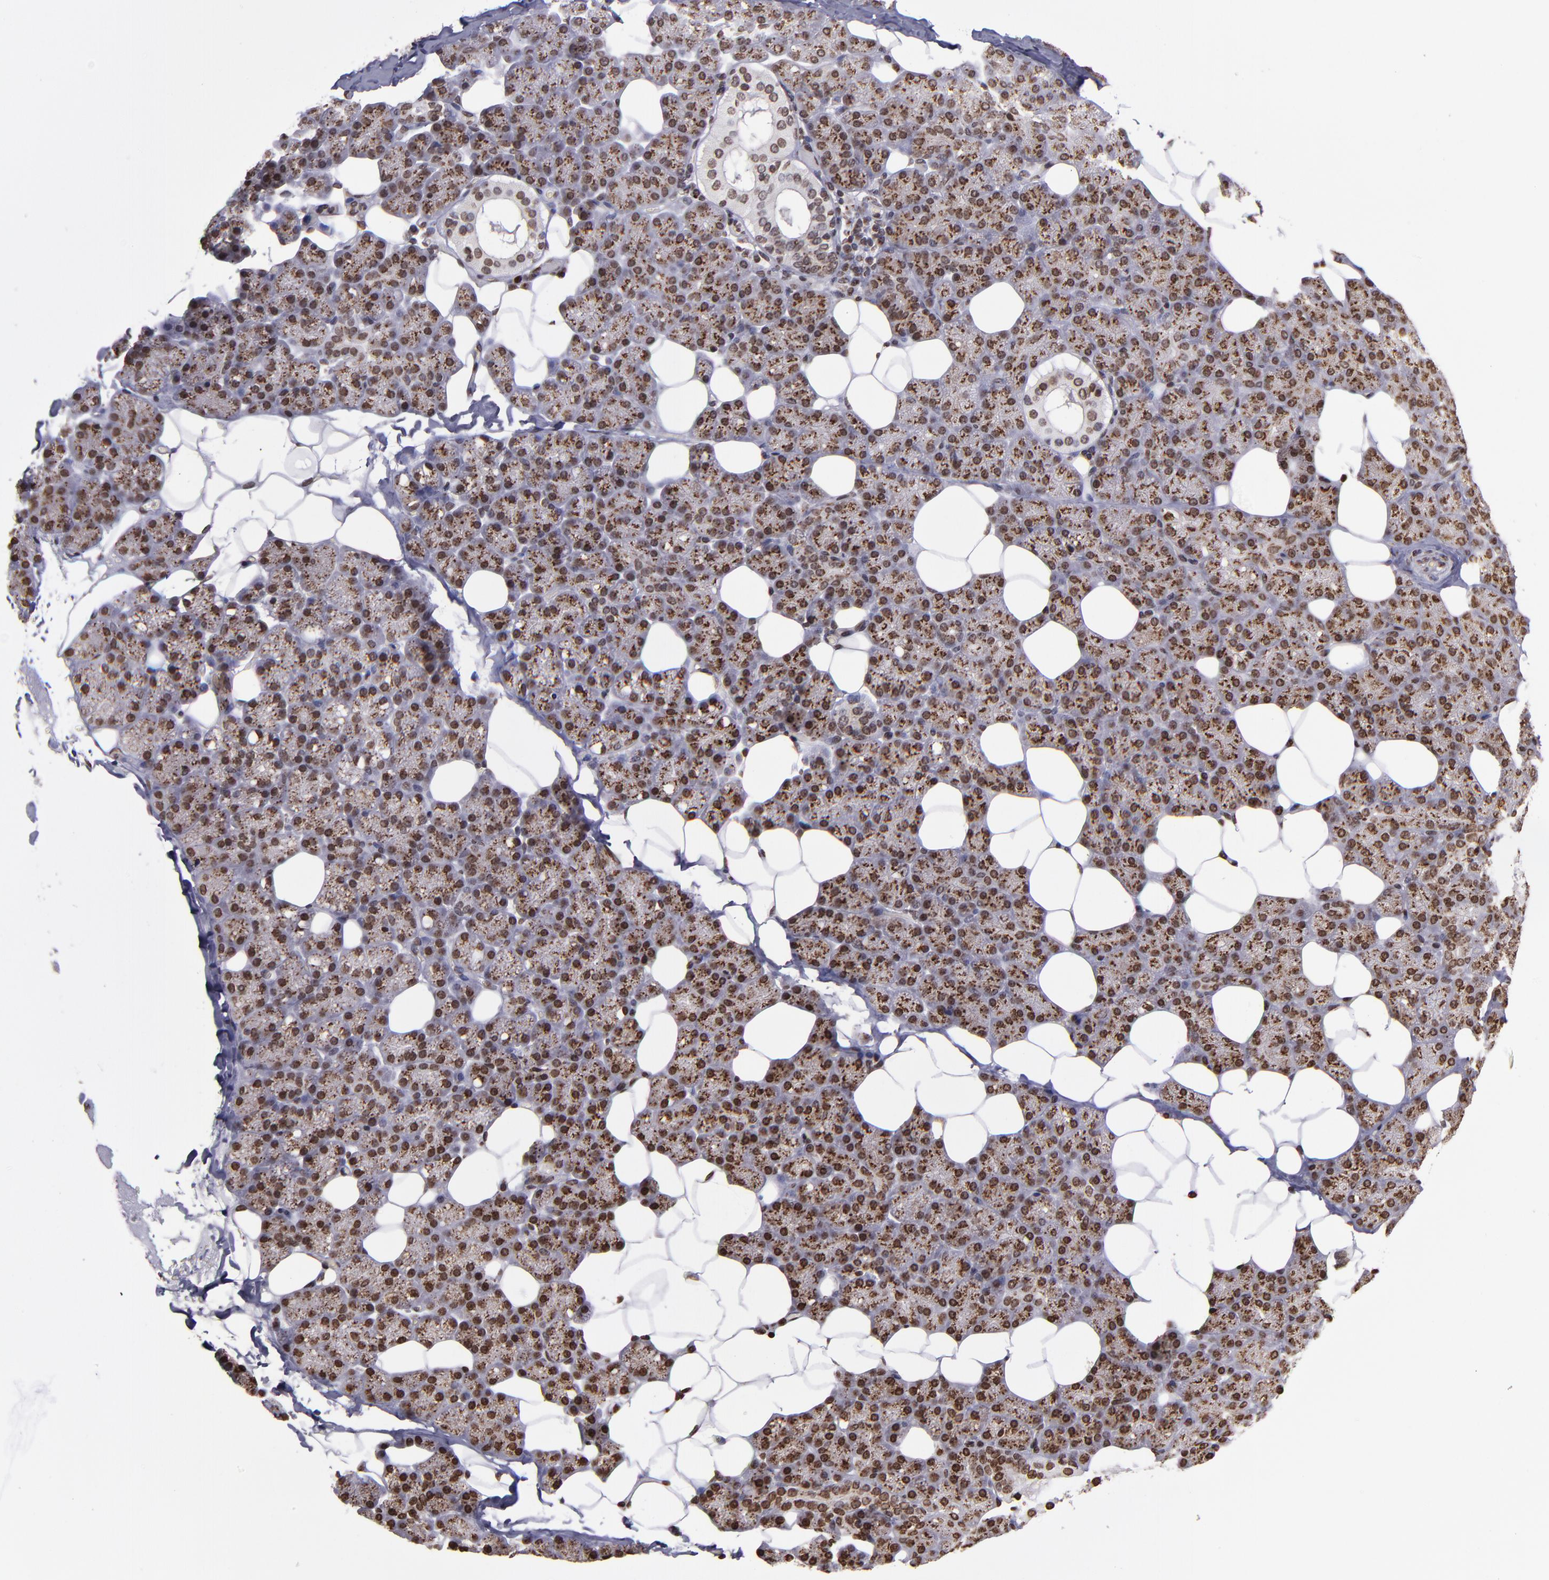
{"staining": {"intensity": "moderate", "quantity": ">75%", "location": "cytoplasmic/membranous,nuclear"}, "tissue": "salivary gland", "cell_type": "Glandular cells", "image_type": "normal", "snomed": [{"axis": "morphology", "description": "Normal tissue, NOS"}, {"axis": "topography", "description": "Lymph node"}, {"axis": "topography", "description": "Salivary gland"}], "caption": "High-magnification brightfield microscopy of normal salivary gland stained with DAB (brown) and counterstained with hematoxylin (blue). glandular cells exhibit moderate cytoplasmic/membranous,nuclear staining is appreciated in approximately>75% of cells. The staining is performed using DAB brown chromogen to label protein expression. The nuclei are counter-stained blue using hematoxylin.", "gene": "CSDC2", "patient": {"sex": "male", "age": 8}}